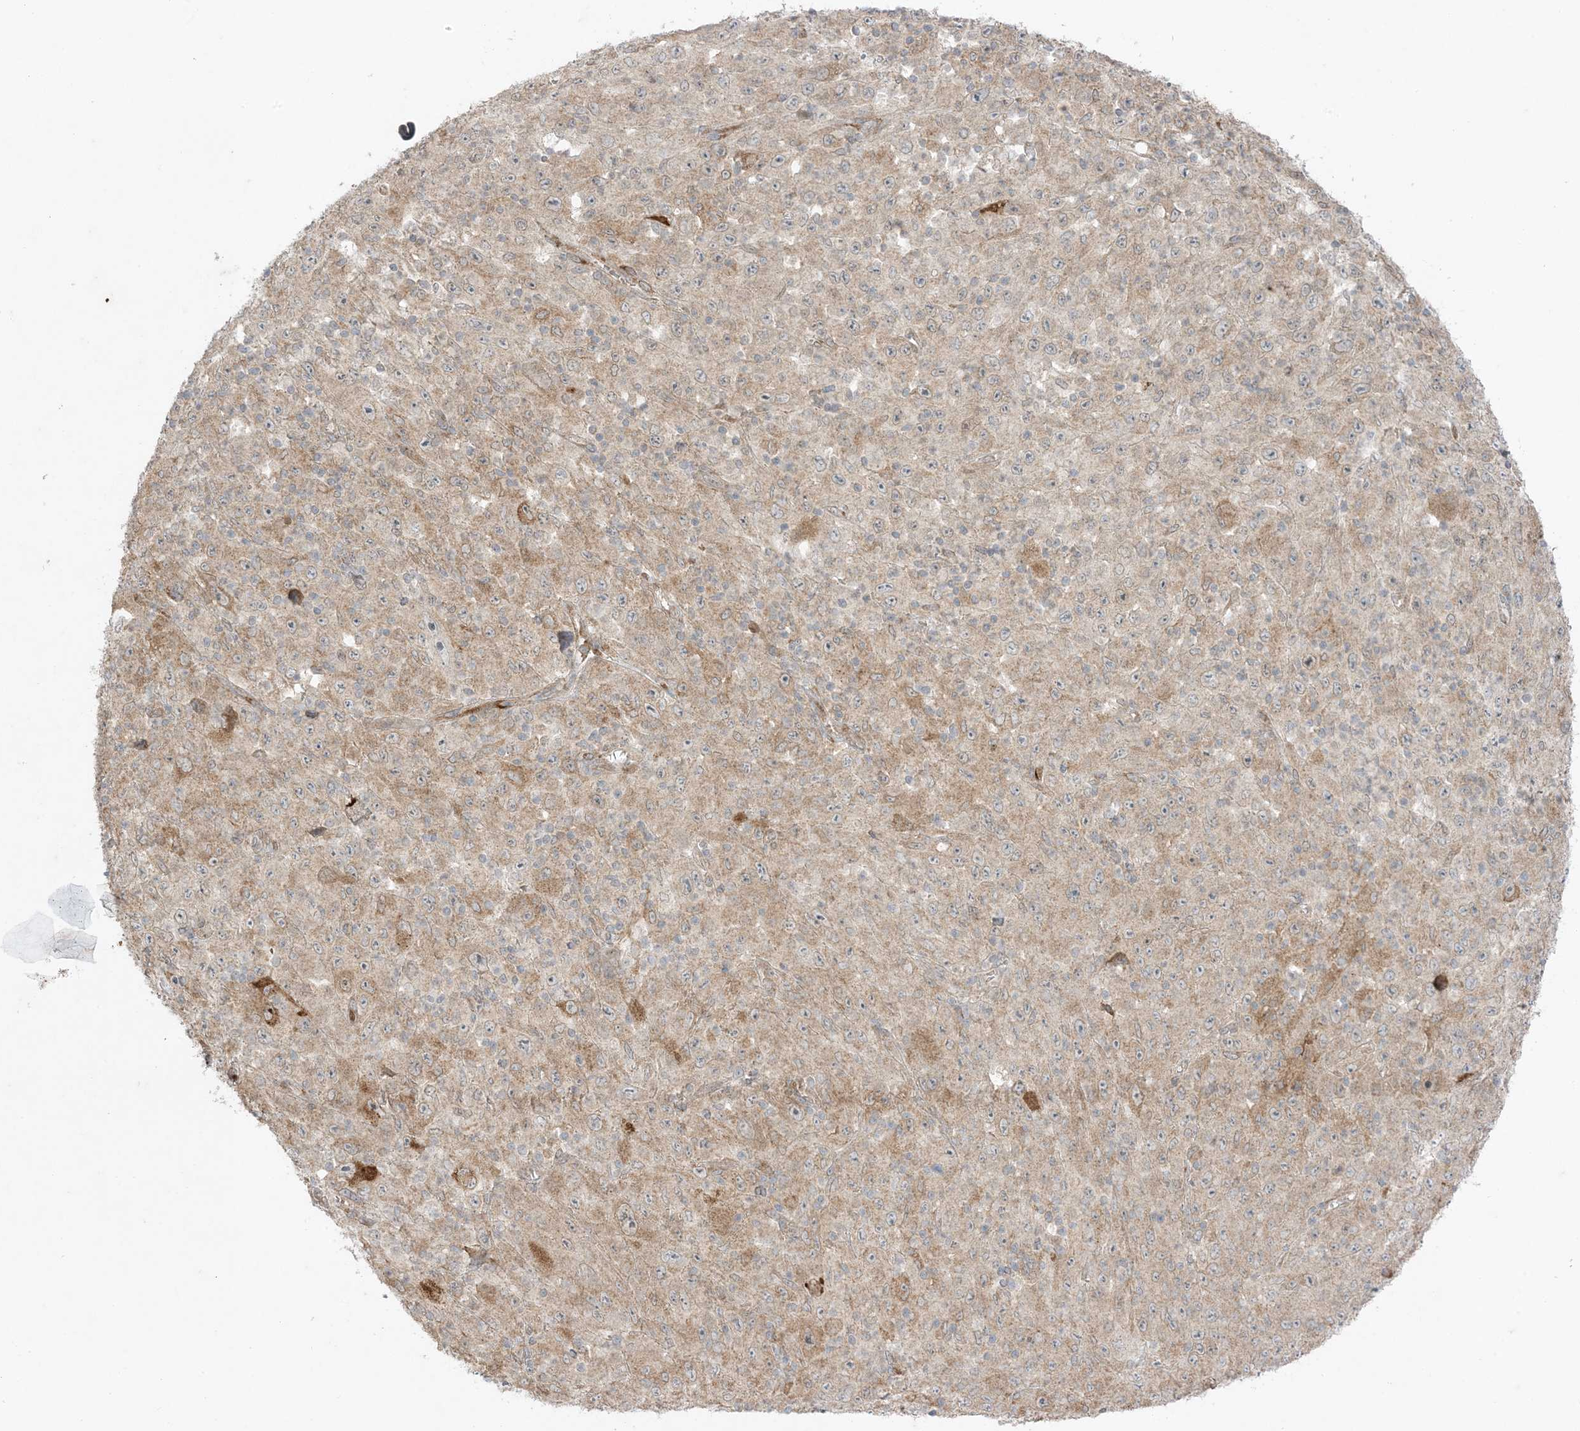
{"staining": {"intensity": "weak", "quantity": "25%-75%", "location": "cytoplasmic/membranous"}, "tissue": "melanoma", "cell_type": "Tumor cells", "image_type": "cancer", "snomed": [{"axis": "morphology", "description": "Malignant melanoma, Metastatic site"}, {"axis": "topography", "description": "Skin"}], "caption": "Weak cytoplasmic/membranous positivity for a protein is appreciated in about 25%-75% of tumor cells of melanoma using immunohistochemistry.", "gene": "ODC1", "patient": {"sex": "female", "age": 56}}